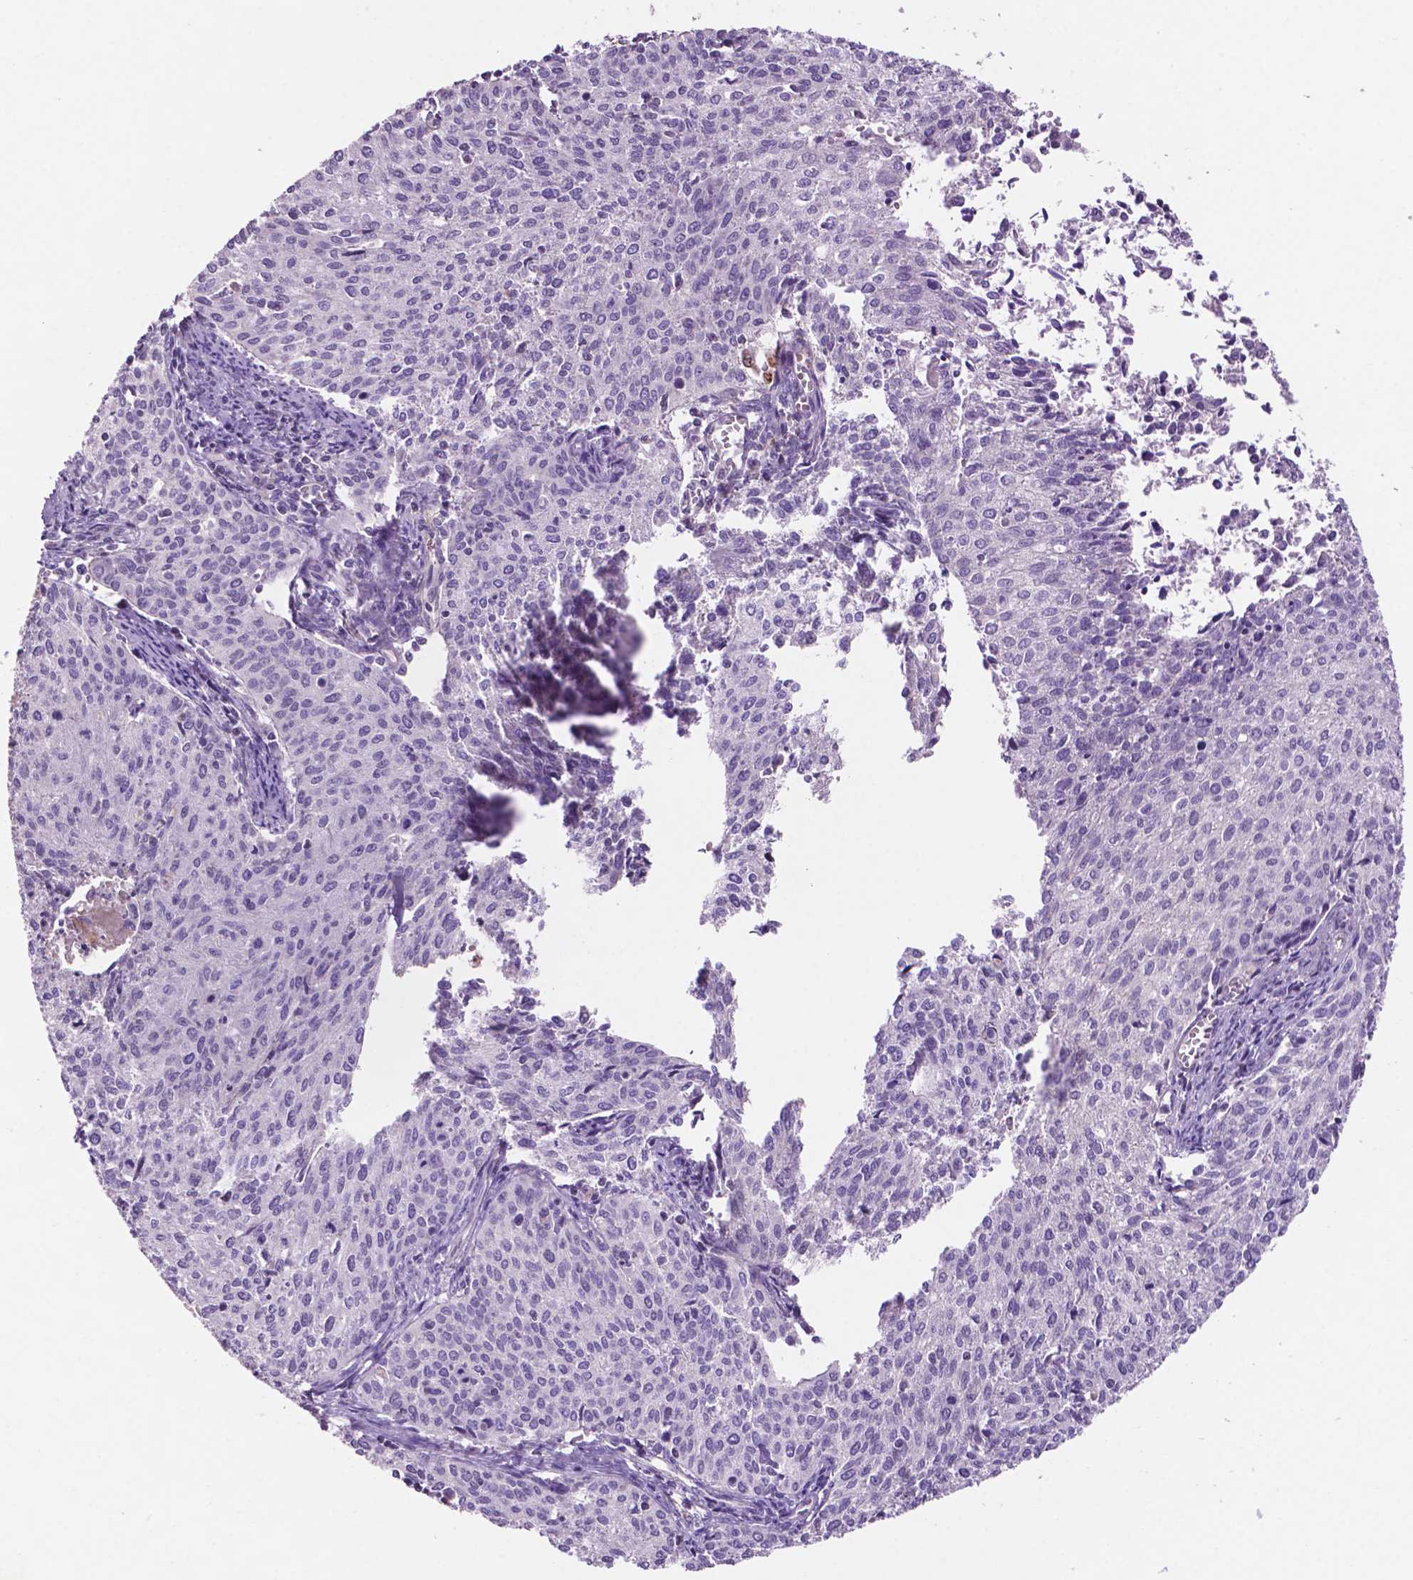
{"staining": {"intensity": "negative", "quantity": "none", "location": "none"}, "tissue": "cervical cancer", "cell_type": "Tumor cells", "image_type": "cancer", "snomed": [{"axis": "morphology", "description": "Squamous cell carcinoma, NOS"}, {"axis": "topography", "description": "Cervix"}], "caption": "High magnification brightfield microscopy of cervical squamous cell carcinoma stained with DAB (brown) and counterstained with hematoxylin (blue): tumor cells show no significant positivity.", "gene": "ARL5C", "patient": {"sex": "female", "age": 38}}